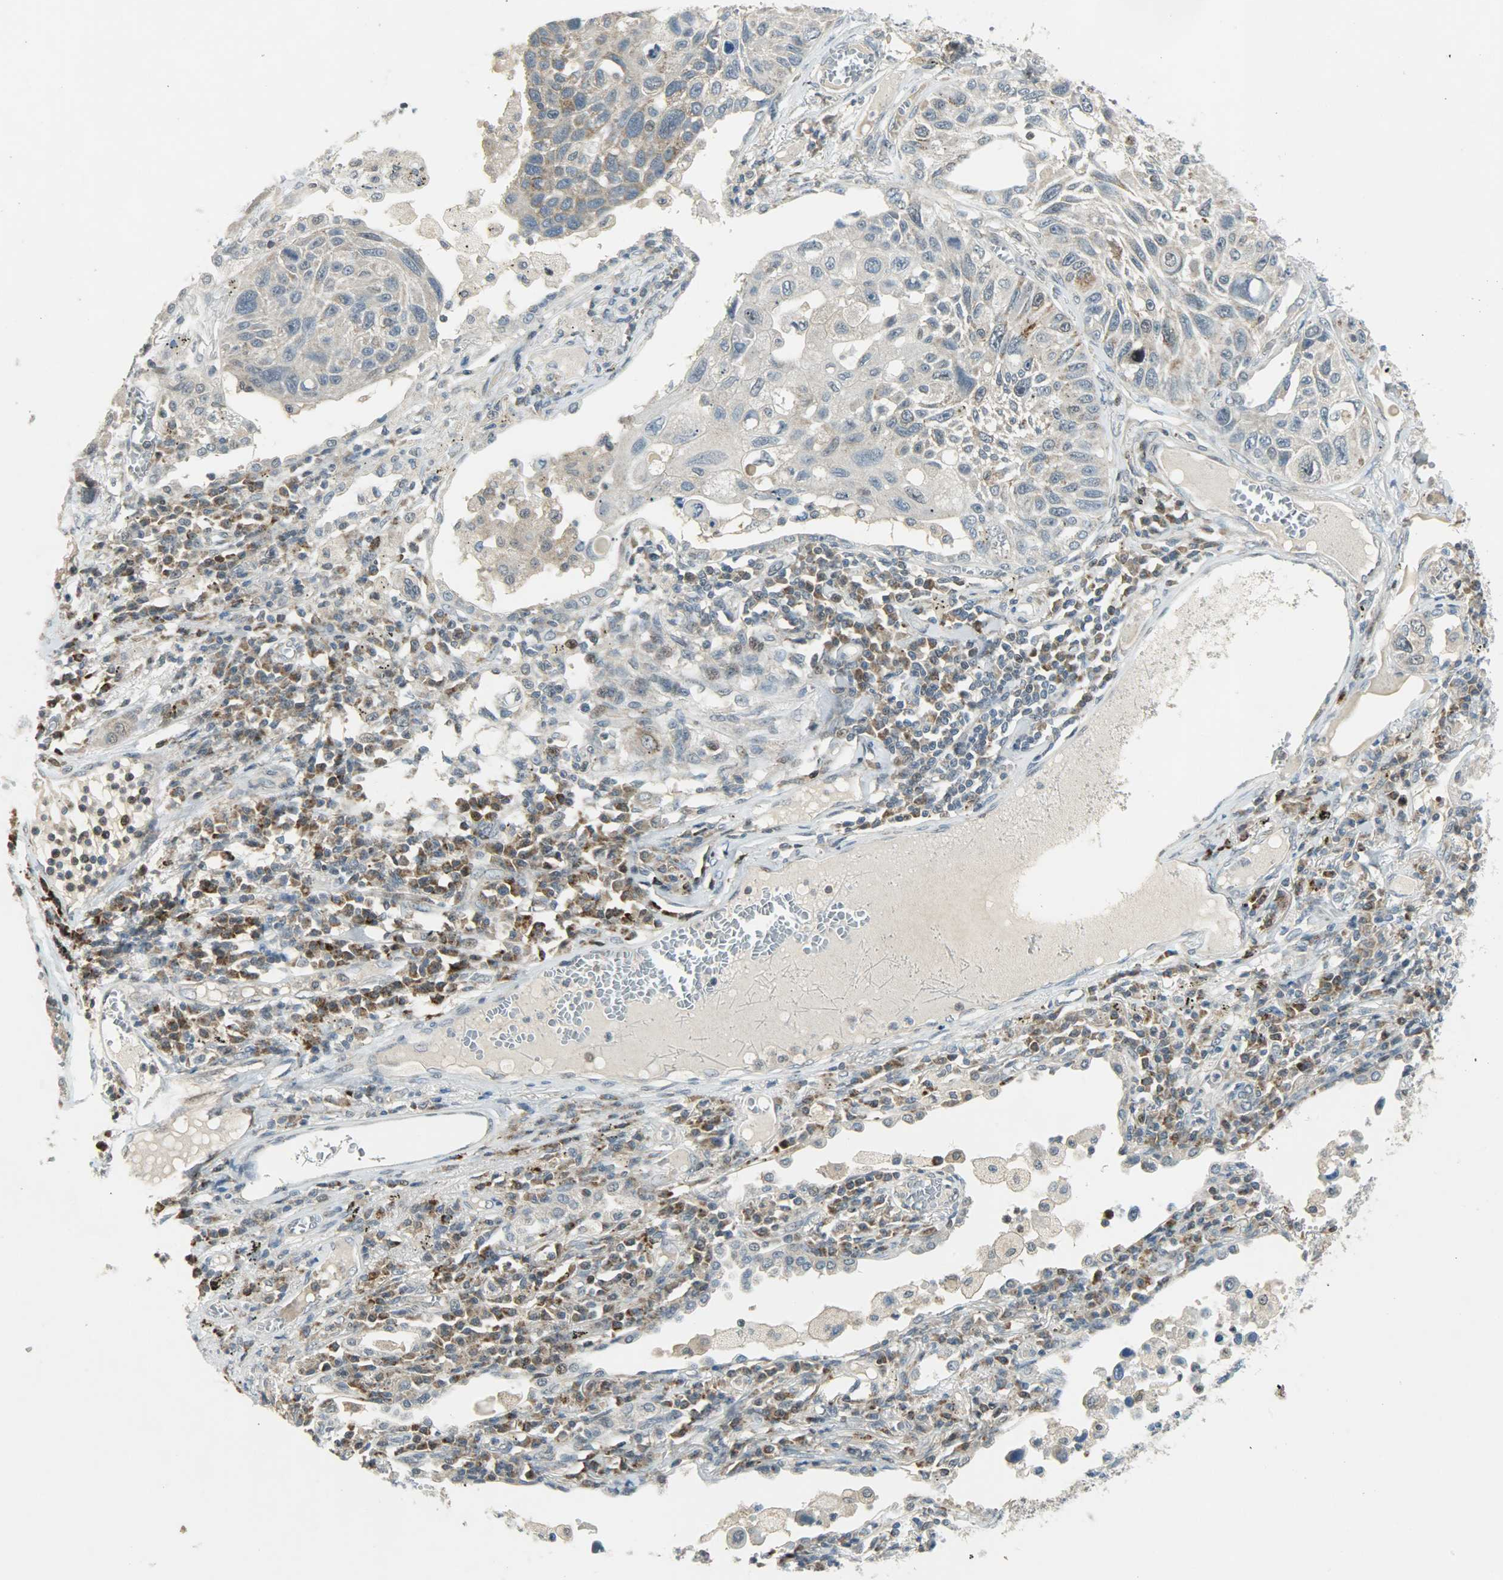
{"staining": {"intensity": "weak", "quantity": "25%-75%", "location": "cytoplasmic/membranous"}, "tissue": "lung cancer", "cell_type": "Tumor cells", "image_type": "cancer", "snomed": [{"axis": "morphology", "description": "Squamous cell carcinoma, NOS"}, {"axis": "topography", "description": "Lung"}], "caption": "Immunohistochemistry (IHC) micrograph of neoplastic tissue: human lung cancer (squamous cell carcinoma) stained using immunohistochemistry (IHC) displays low levels of weak protein expression localized specifically in the cytoplasmic/membranous of tumor cells, appearing as a cytoplasmic/membranous brown color.", "gene": "IL15", "patient": {"sex": "male", "age": 71}}